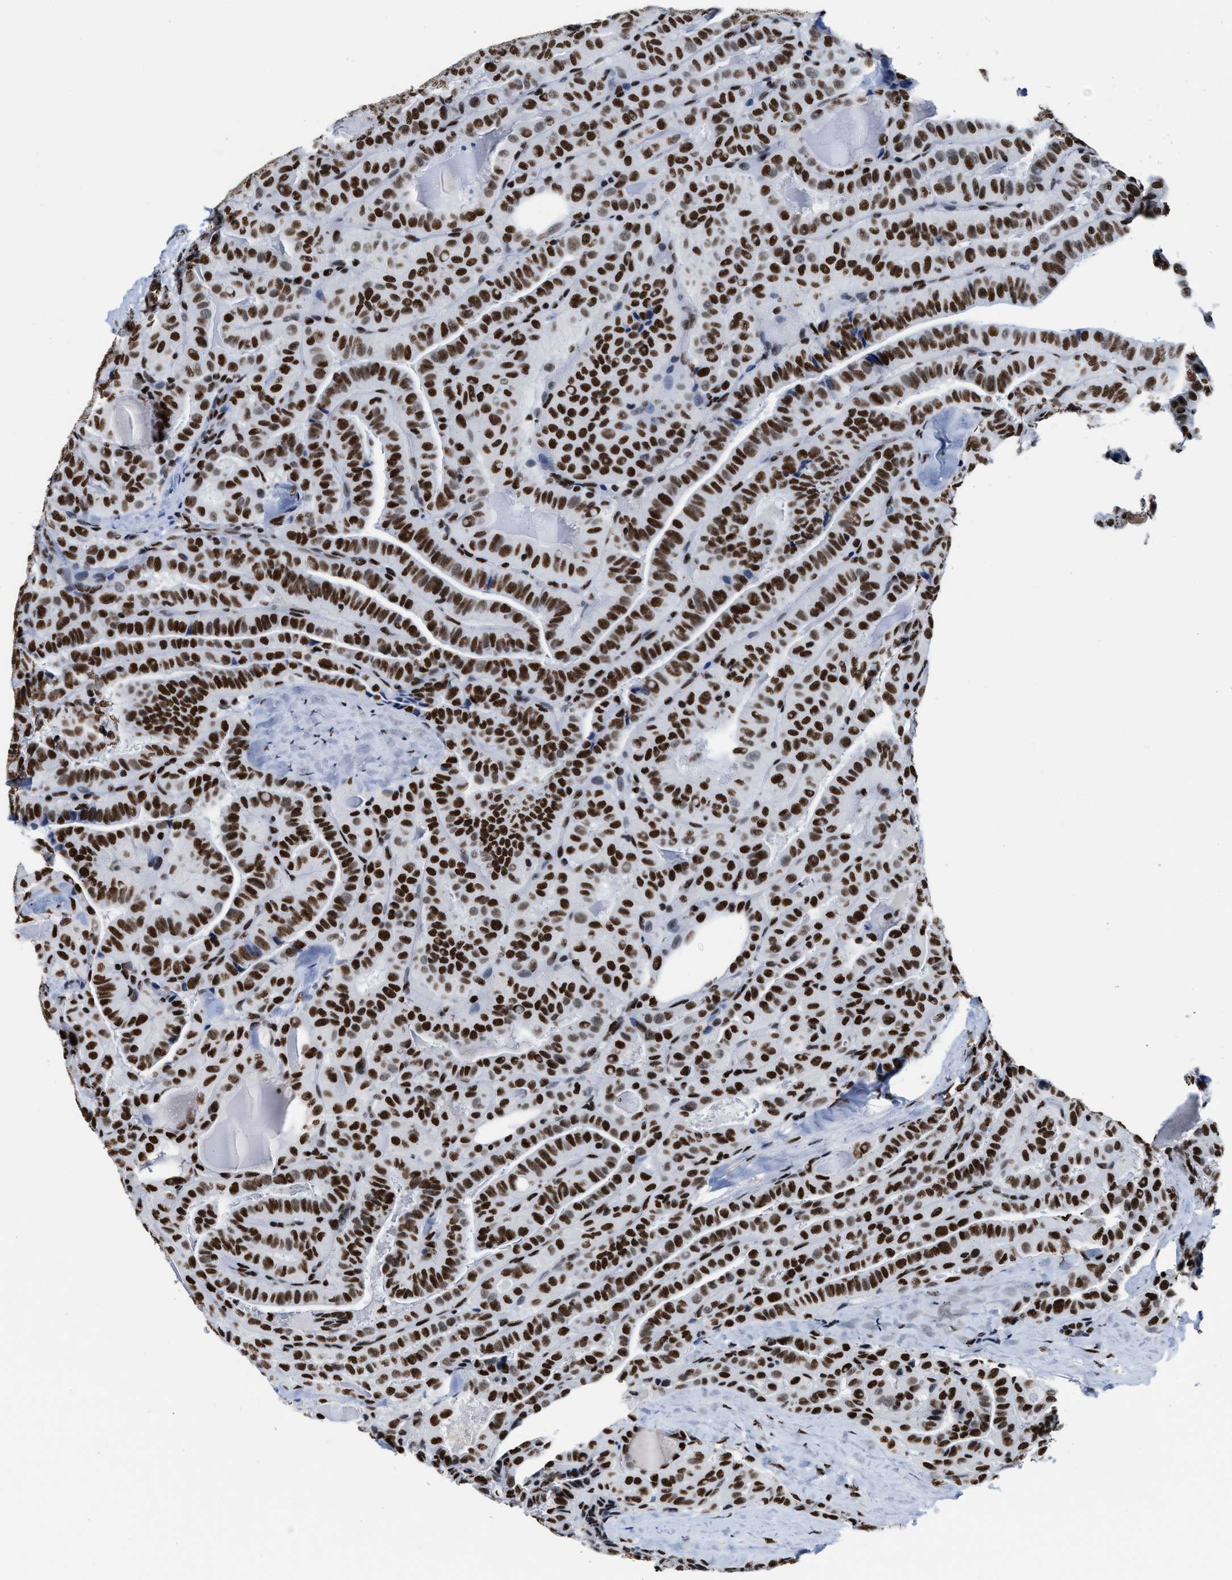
{"staining": {"intensity": "strong", "quantity": ">75%", "location": "nuclear"}, "tissue": "thyroid cancer", "cell_type": "Tumor cells", "image_type": "cancer", "snomed": [{"axis": "morphology", "description": "Papillary adenocarcinoma, NOS"}, {"axis": "topography", "description": "Thyroid gland"}], "caption": "The photomicrograph exhibits immunohistochemical staining of thyroid papillary adenocarcinoma. There is strong nuclear staining is seen in about >75% of tumor cells. (DAB (3,3'-diaminobenzidine) IHC, brown staining for protein, blue staining for nuclei).", "gene": "SMARCC2", "patient": {"sex": "male", "age": 77}}